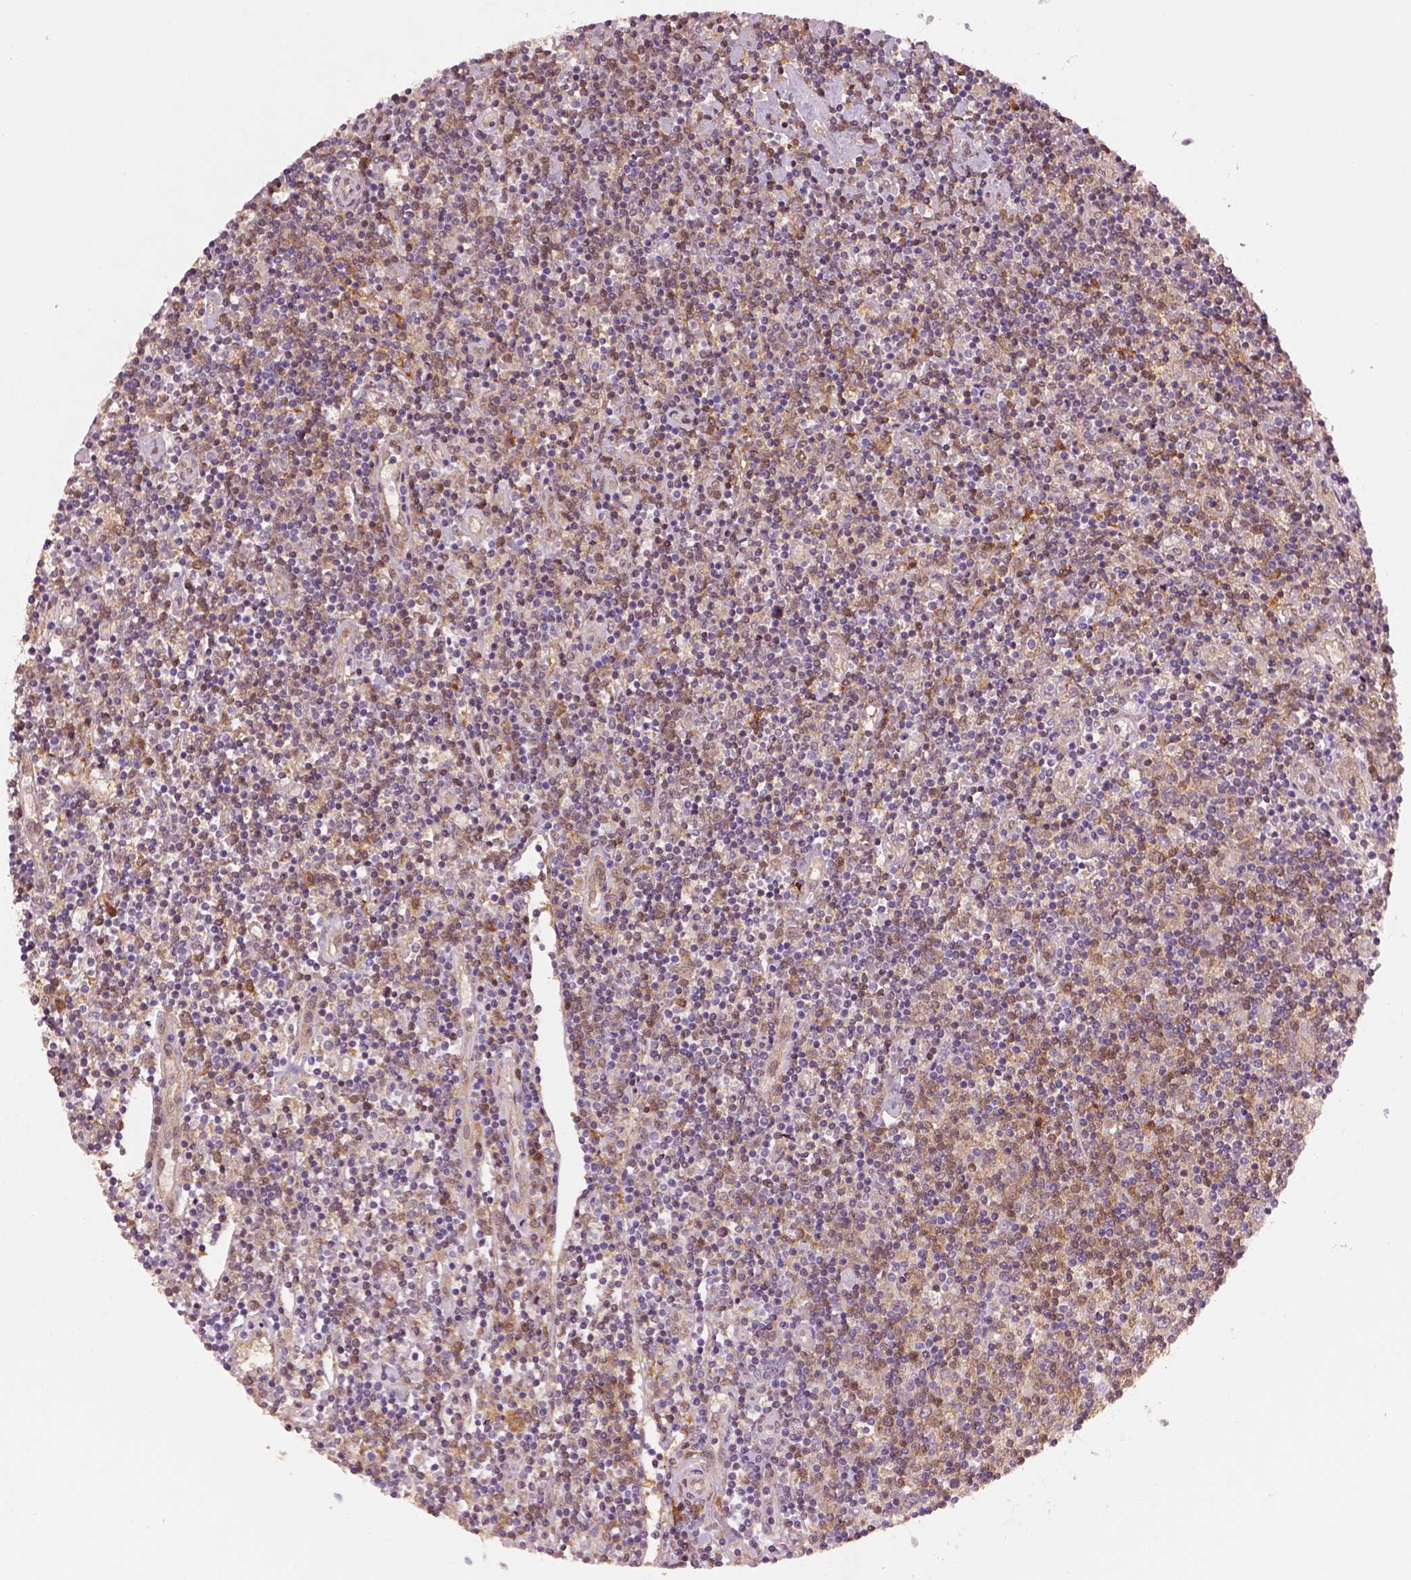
{"staining": {"intensity": "moderate", "quantity": ">75%", "location": "cytoplasmic/membranous"}, "tissue": "lymphoma", "cell_type": "Tumor cells", "image_type": "cancer", "snomed": [{"axis": "morphology", "description": "Hodgkin's disease, NOS"}, {"axis": "topography", "description": "Lymph node"}], "caption": "Hodgkin's disease tissue reveals moderate cytoplasmic/membranous positivity in about >75% of tumor cells, visualized by immunohistochemistry. The staining was performed using DAB (3,3'-diaminobenzidine) to visualize the protein expression in brown, while the nuclei were stained in blue with hematoxylin (Magnification: 20x).", "gene": "MDP1", "patient": {"sex": "male", "age": 40}}